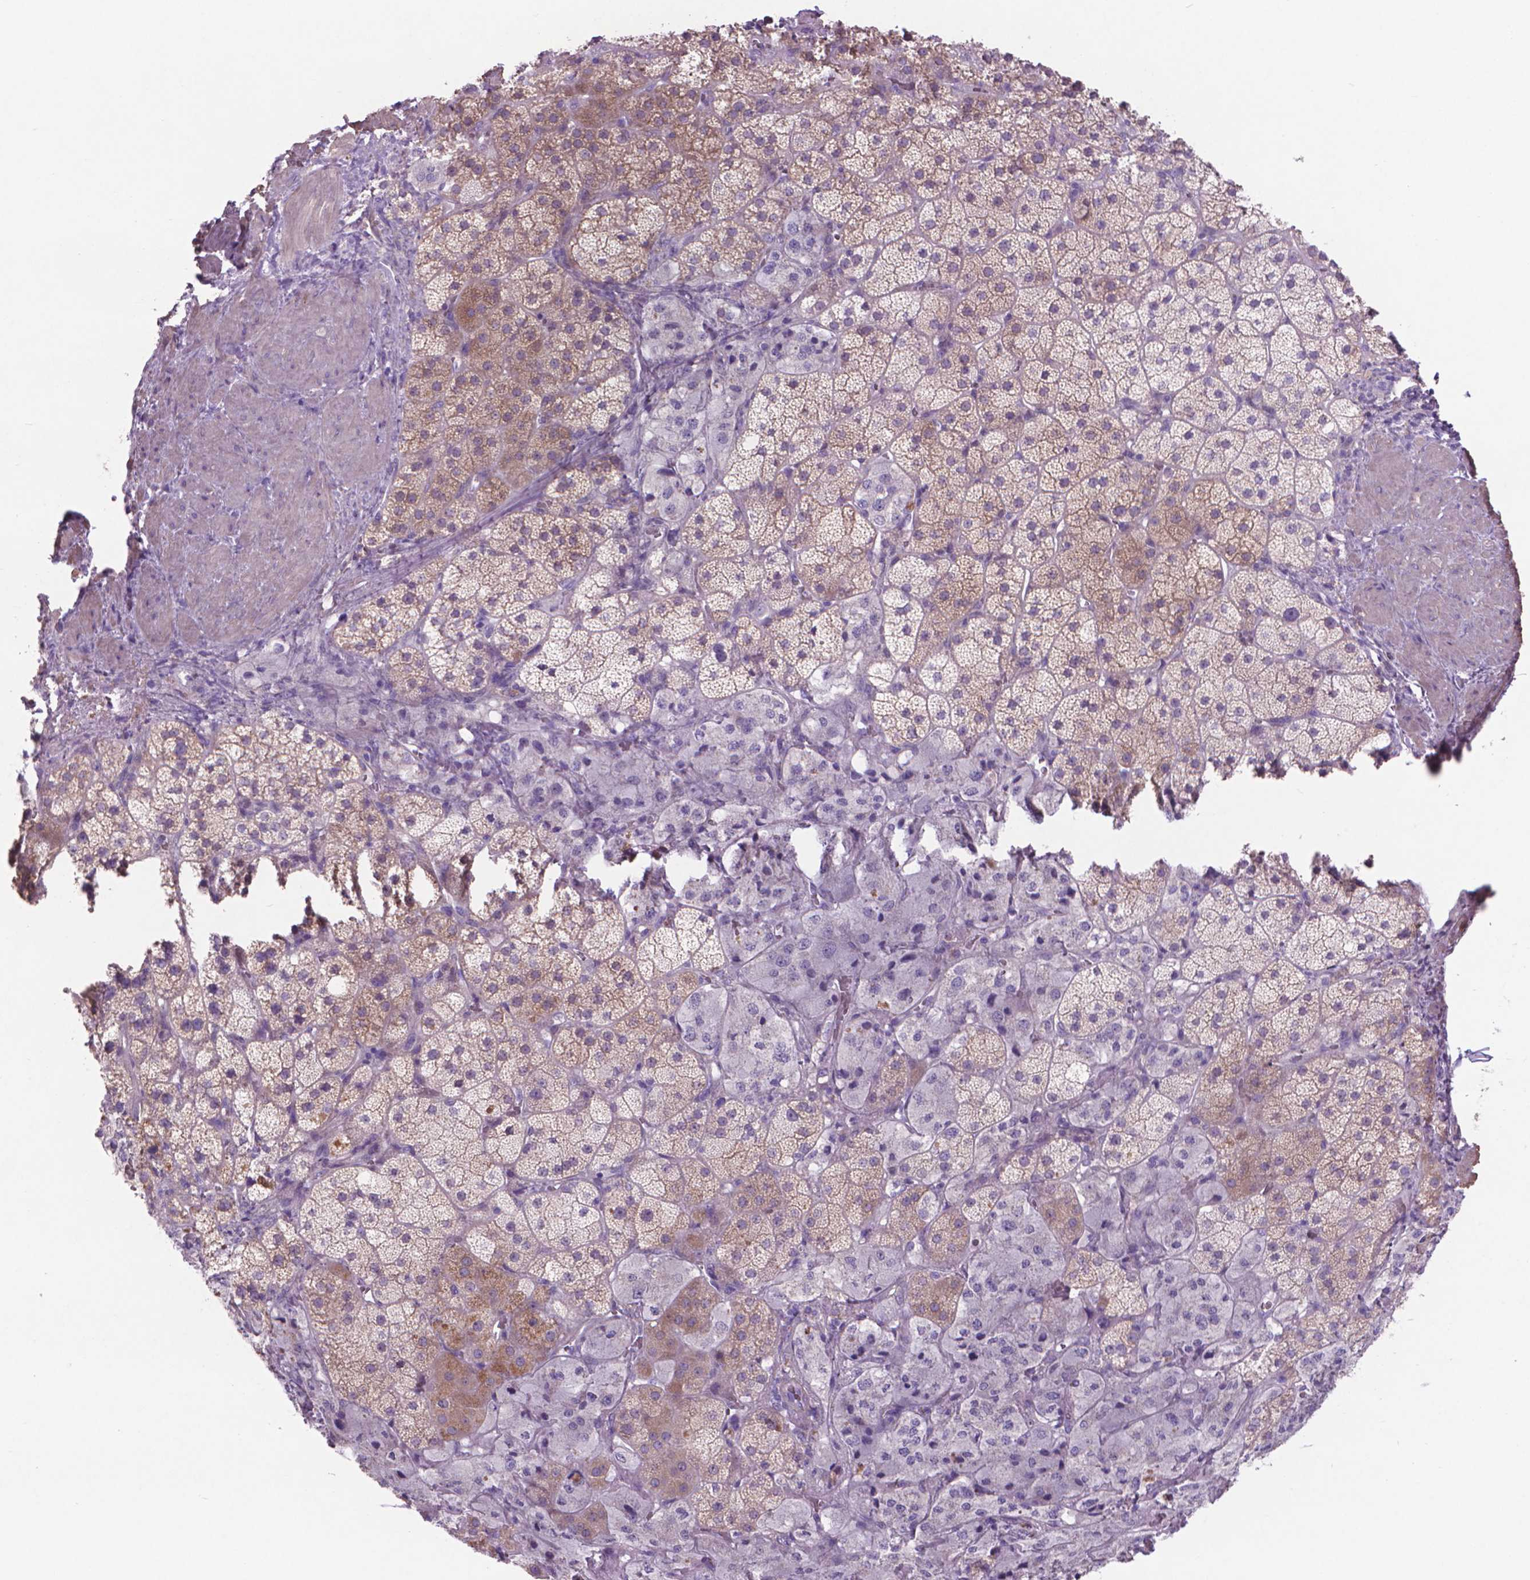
{"staining": {"intensity": "weak", "quantity": "25%-75%", "location": "cytoplasmic/membranous"}, "tissue": "adrenal gland", "cell_type": "Glandular cells", "image_type": "normal", "snomed": [{"axis": "morphology", "description": "Normal tissue, NOS"}, {"axis": "topography", "description": "Adrenal gland"}], "caption": "Brown immunohistochemical staining in normal human adrenal gland demonstrates weak cytoplasmic/membranous staining in about 25%-75% of glandular cells. The protein is stained brown, and the nuclei are stained in blue (DAB (3,3'-diaminobenzidine) IHC with brightfield microscopy, high magnification).", "gene": "AQP10", "patient": {"sex": "male", "age": 57}}